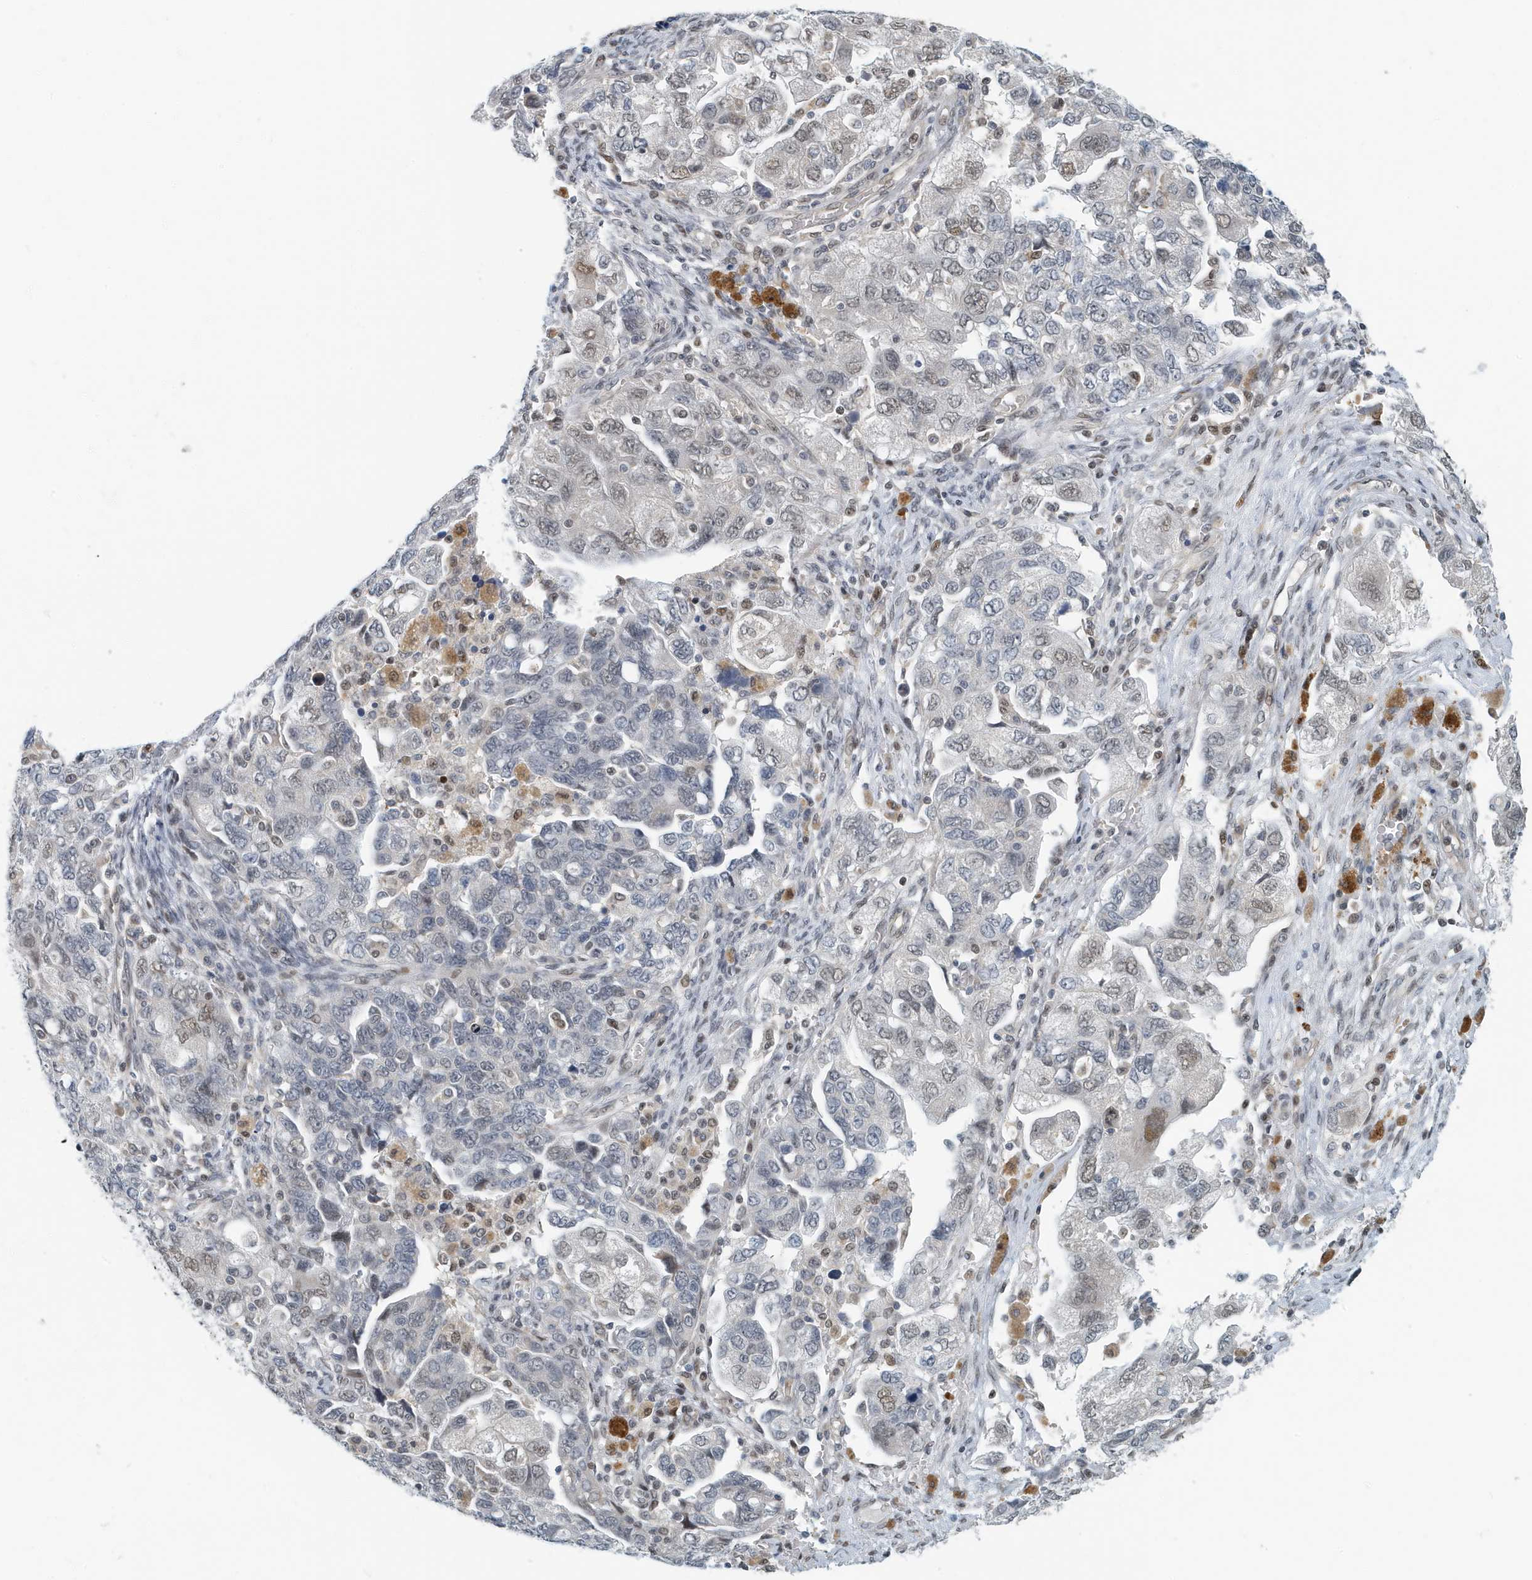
{"staining": {"intensity": "weak", "quantity": "25%-75%", "location": "nuclear"}, "tissue": "ovarian cancer", "cell_type": "Tumor cells", "image_type": "cancer", "snomed": [{"axis": "morphology", "description": "Carcinoma, NOS"}, {"axis": "morphology", "description": "Cystadenocarcinoma, serous, NOS"}, {"axis": "topography", "description": "Ovary"}], "caption": "Immunohistochemistry photomicrograph of human ovarian cancer stained for a protein (brown), which exhibits low levels of weak nuclear staining in about 25%-75% of tumor cells.", "gene": "KIF15", "patient": {"sex": "female", "age": 69}}